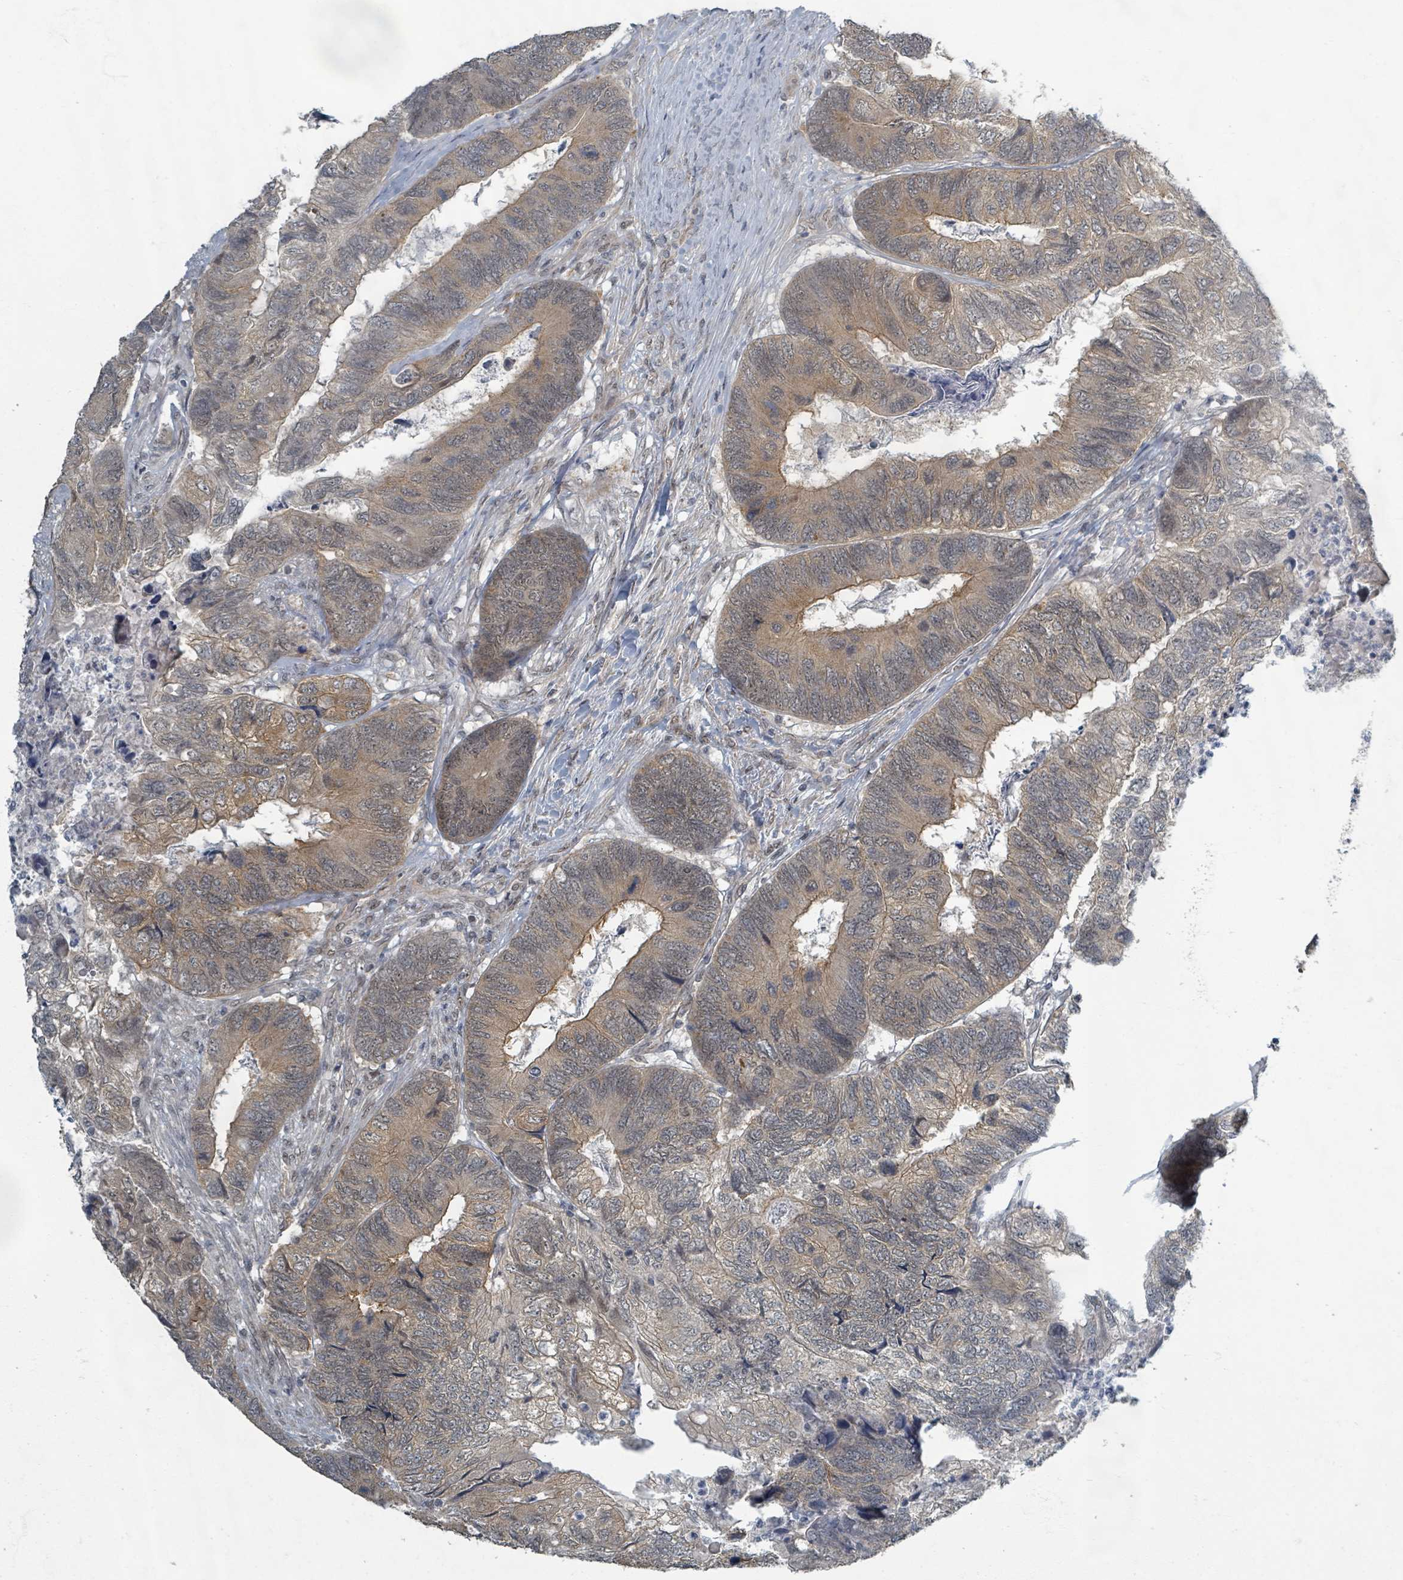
{"staining": {"intensity": "moderate", "quantity": "25%-75%", "location": "cytoplasmic/membranous"}, "tissue": "colorectal cancer", "cell_type": "Tumor cells", "image_type": "cancer", "snomed": [{"axis": "morphology", "description": "Adenocarcinoma, NOS"}, {"axis": "topography", "description": "Colon"}], "caption": "Immunohistochemical staining of human colorectal cancer (adenocarcinoma) exhibits moderate cytoplasmic/membranous protein staining in approximately 25%-75% of tumor cells. Immunohistochemistry stains the protein of interest in brown and the nuclei are stained blue.", "gene": "INTS15", "patient": {"sex": "female", "age": 67}}